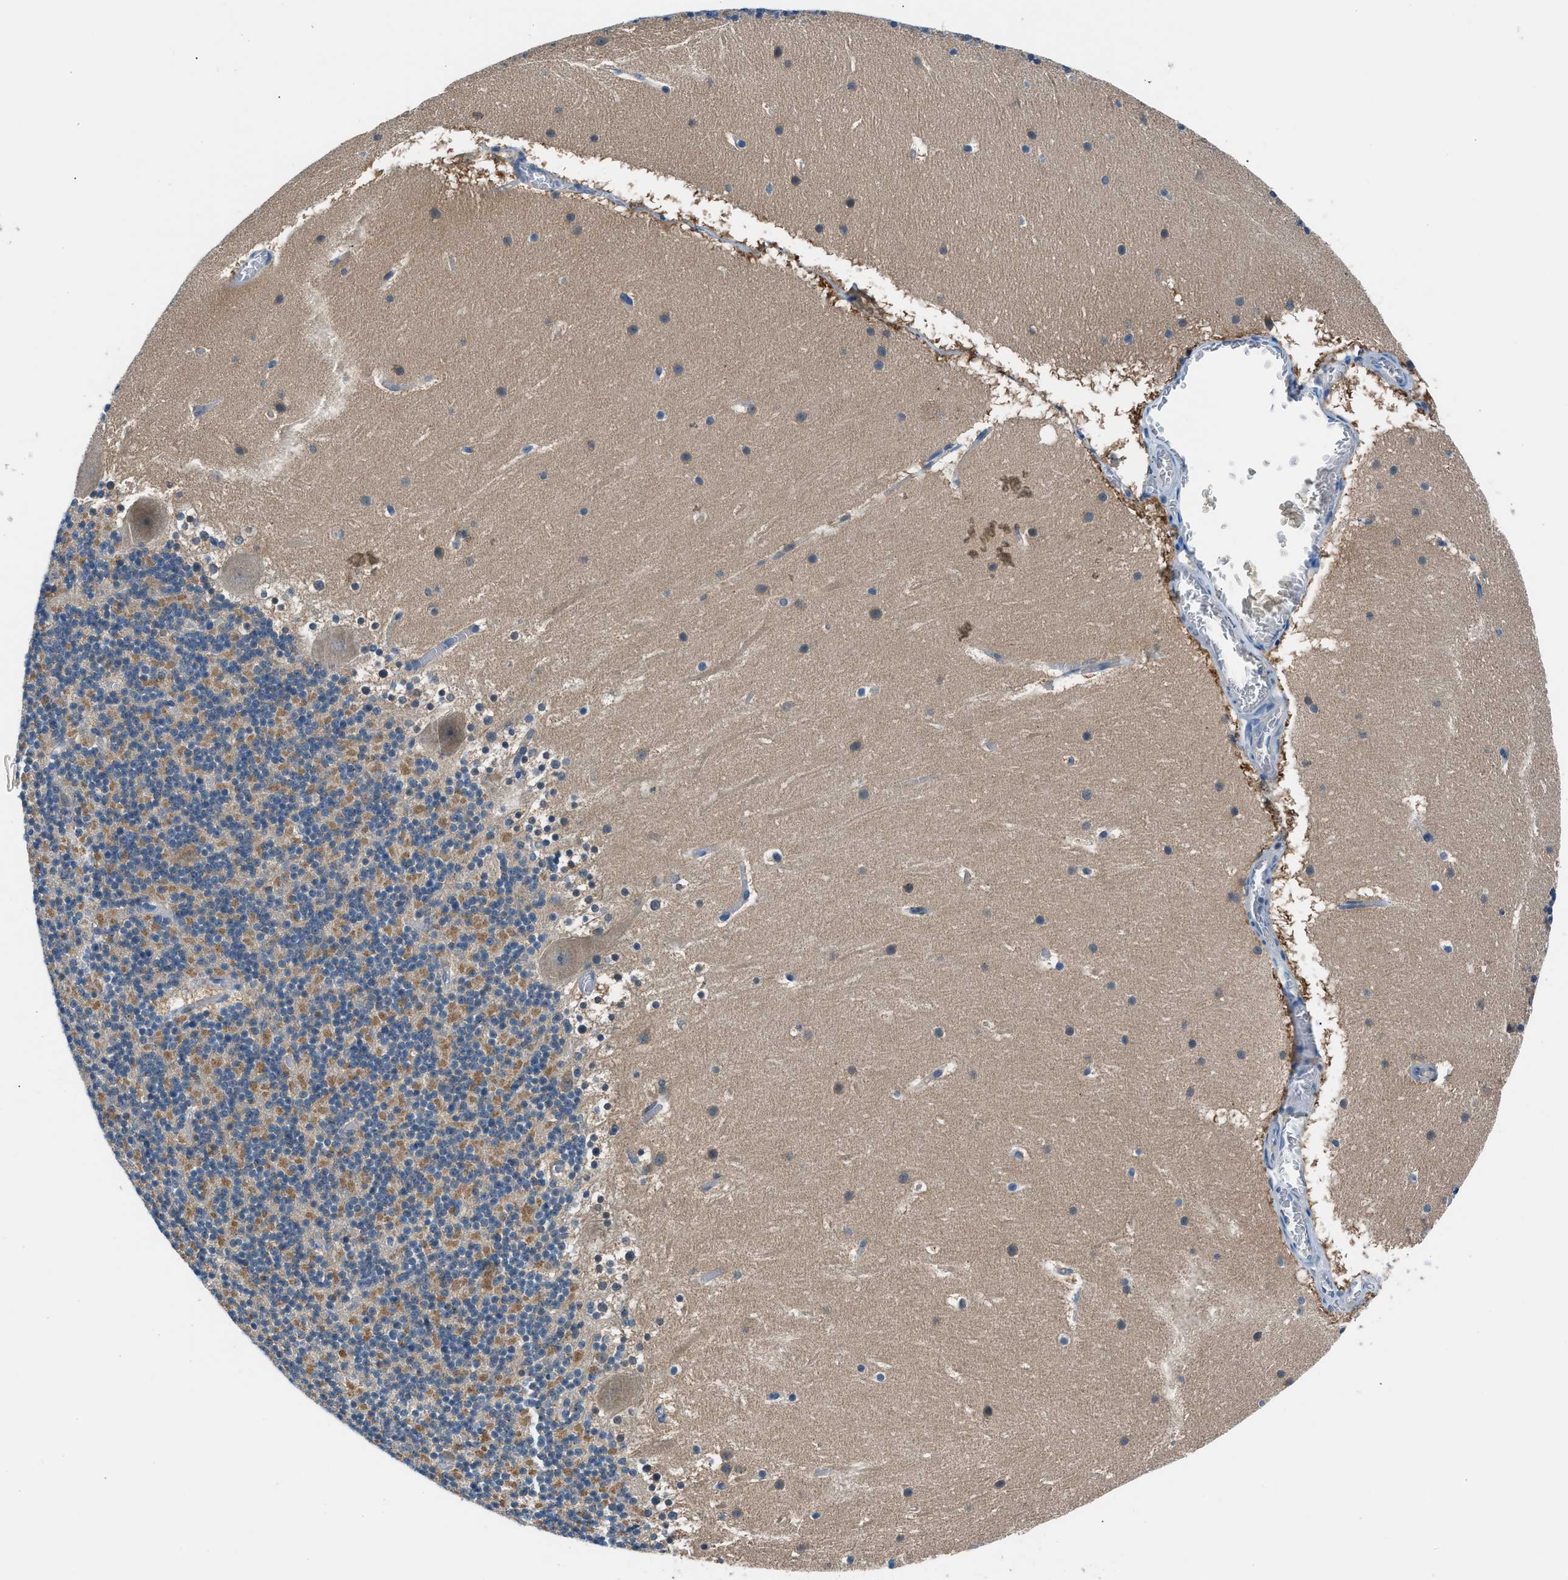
{"staining": {"intensity": "moderate", "quantity": "<25%", "location": "cytoplasmic/membranous"}, "tissue": "cerebellum", "cell_type": "Cells in granular layer", "image_type": "normal", "snomed": [{"axis": "morphology", "description": "Normal tissue, NOS"}, {"axis": "topography", "description": "Cerebellum"}], "caption": "Immunohistochemistry micrograph of normal cerebellum: human cerebellum stained using immunohistochemistry (IHC) displays low levels of moderate protein expression localized specifically in the cytoplasmic/membranous of cells in granular layer, appearing as a cytoplasmic/membranous brown color.", "gene": "ACP1", "patient": {"sex": "male", "age": 45}}